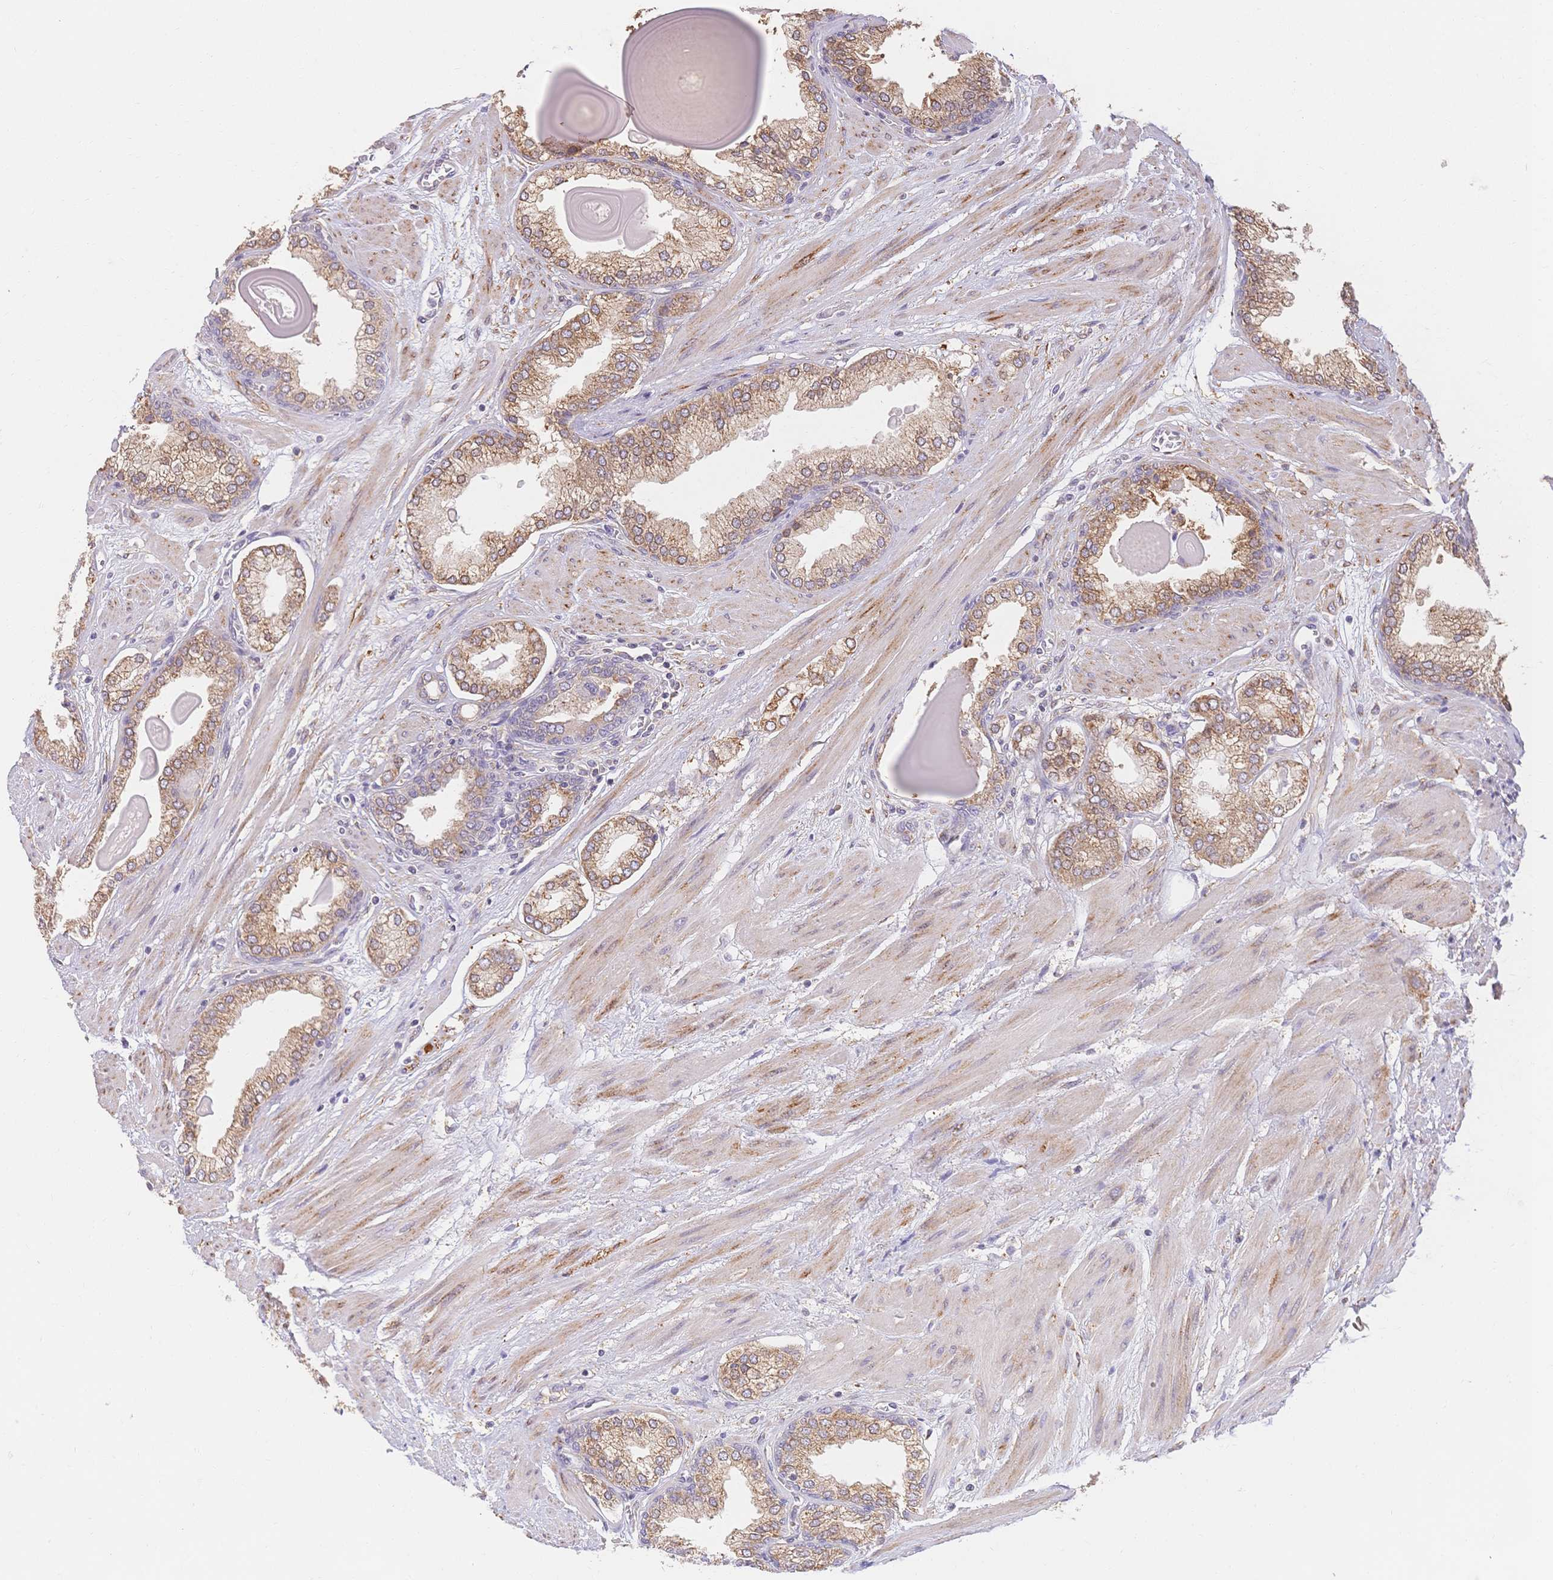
{"staining": {"intensity": "weak", "quantity": ">75%", "location": "cytoplasmic/membranous"}, "tissue": "prostate cancer", "cell_type": "Tumor cells", "image_type": "cancer", "snomed": [{"axis": "morphology", "description": "Adenocarcinoma, Low grade"}, {"axis": "topography", "description": "Prostate"}], "caption": "Protein staining demonstrates weak cytoplasmic/membranous staining in about >75% of tumor cells in prostate cancer. Ihc stains the protein in brown and the nuclei are stained blue.", "gene": "HS3ST5", "patient": {"sex": "male", "age": 64}}